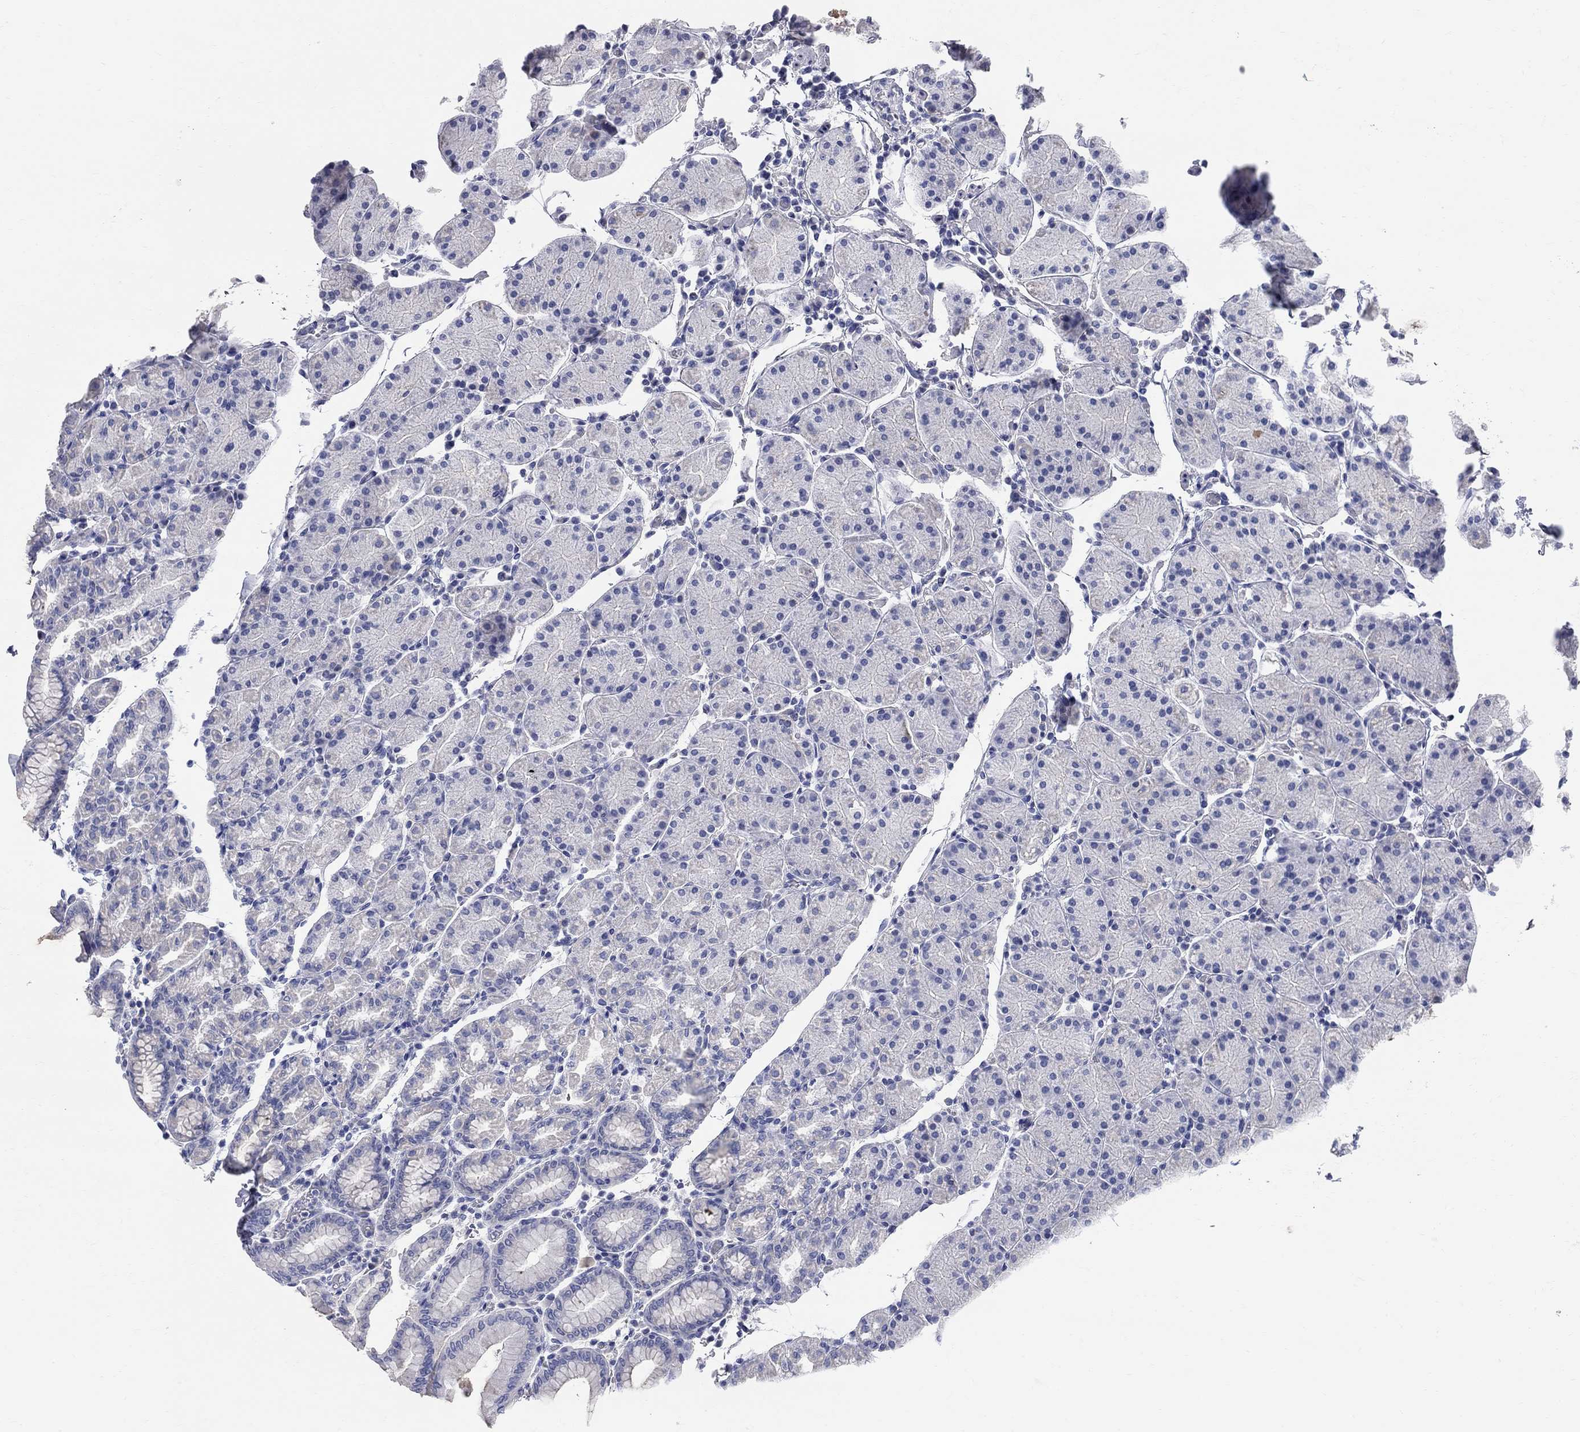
{"staining": {"intensity": "negative", "quantity": "none", "location": "none"}, "tissue": "stomach", "cell_type": "Glandular cells", "image_type": "normal", "snomed": [{"axis": "morphology", "description": "Normal tissue, NOS"}, {"axis": "topography", "description": "Stomach"}], "caption": "IHC of unremarkable human stomach reveals no expression in glandular cells. (Immunohistochemistry (ihc), brightfield microscopy, high magnification).", "gene": "AOX1", "patient": {"sex": "male", "age": 54}}